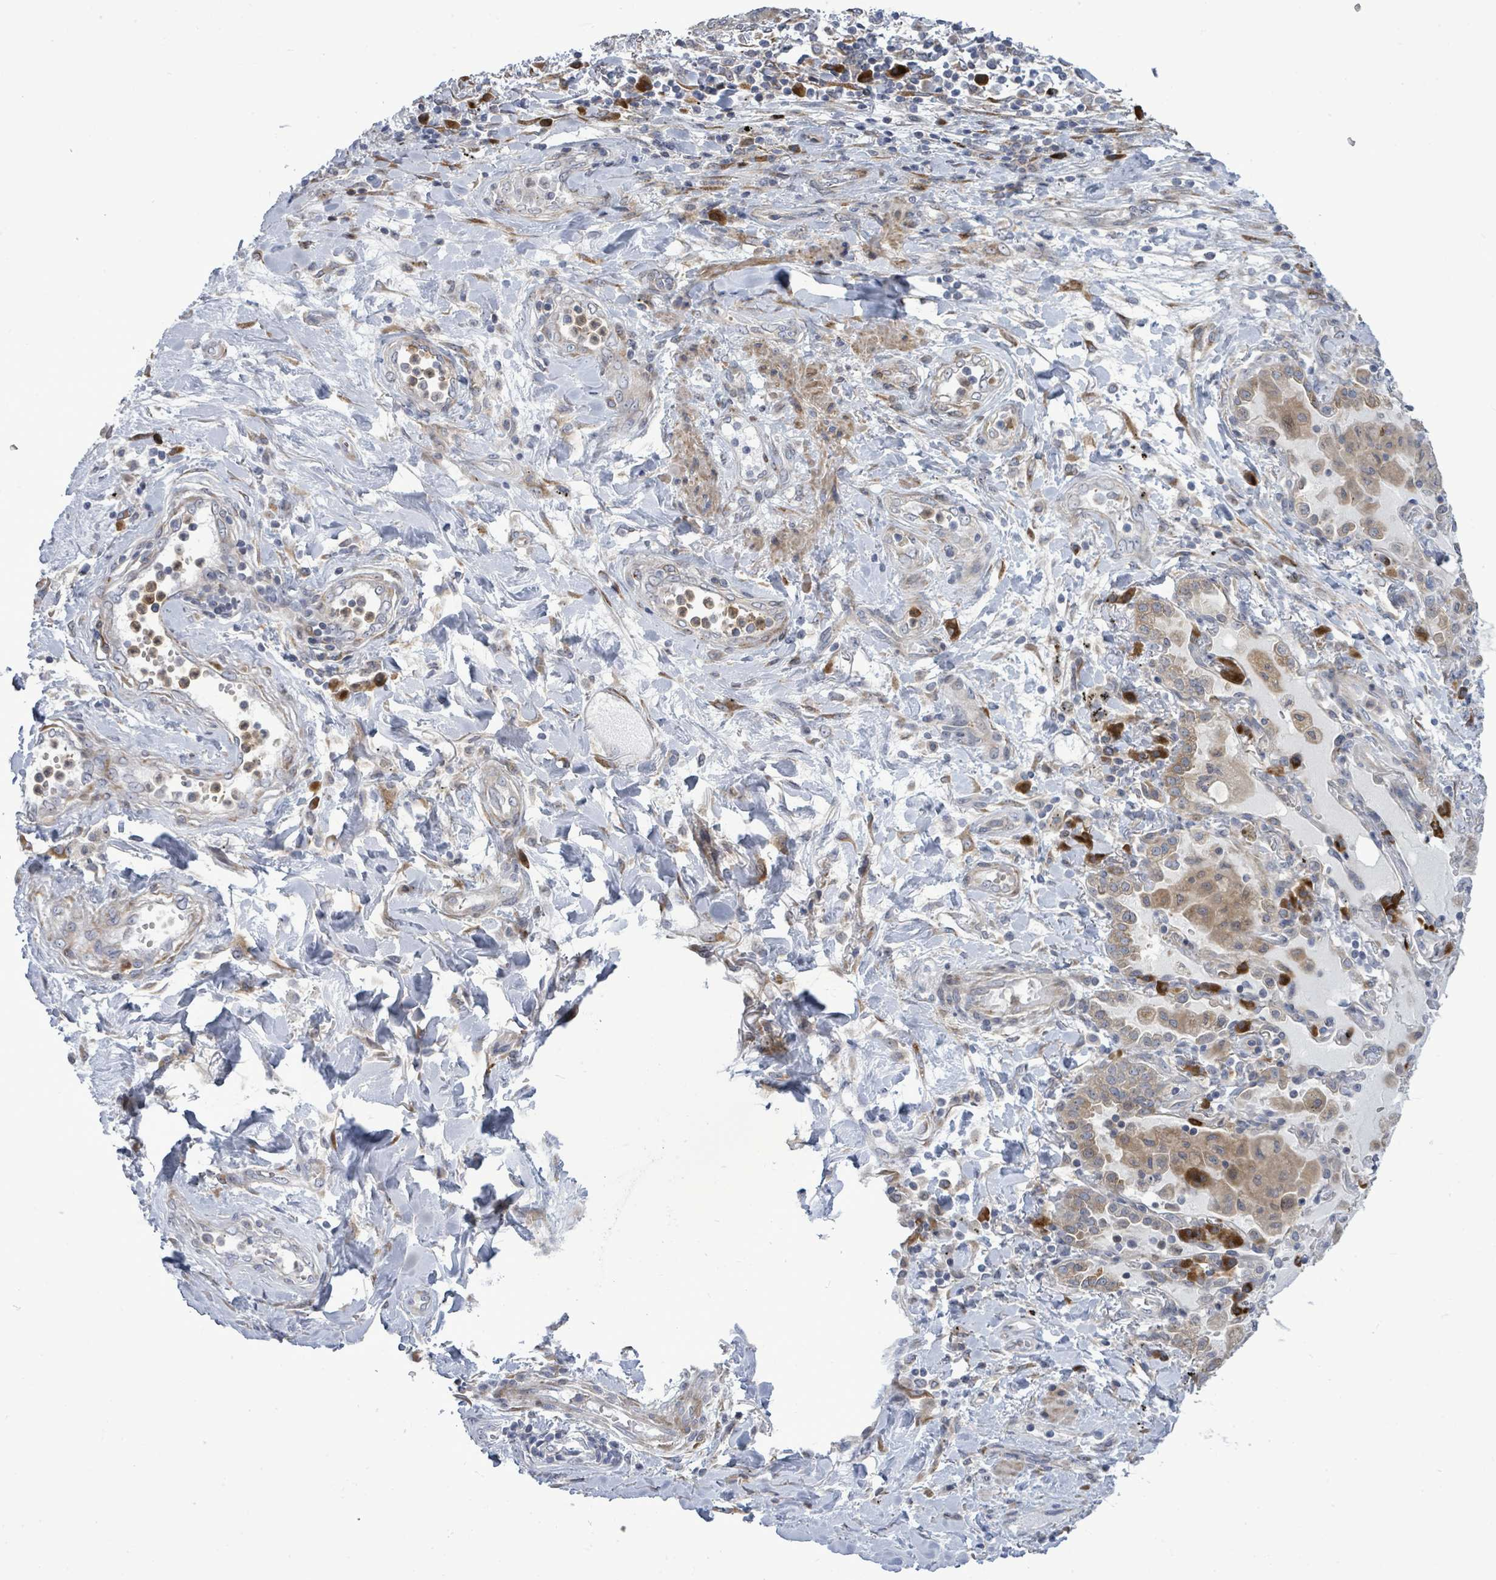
{"staining": {"intensity": "weak", "quantity": ">75%", "location": "cytoplasmic/membranous"}, "tissue": "lung cancer", "cell_type": "Tumor cells", "image_type": "cancer", "snomed": [{"axis": "morphology", "description": "Squamous cell carcinoma, NOS"}, {"axis": "topography", "description": "Lung"}], "caption": "Tumor cells demonstrate weak cytoplasmic/membranous expression in approximately >75% of cells in lung cancer.", "gene": "SAR1A", "patient": {"sex": "female", "age": 70}}